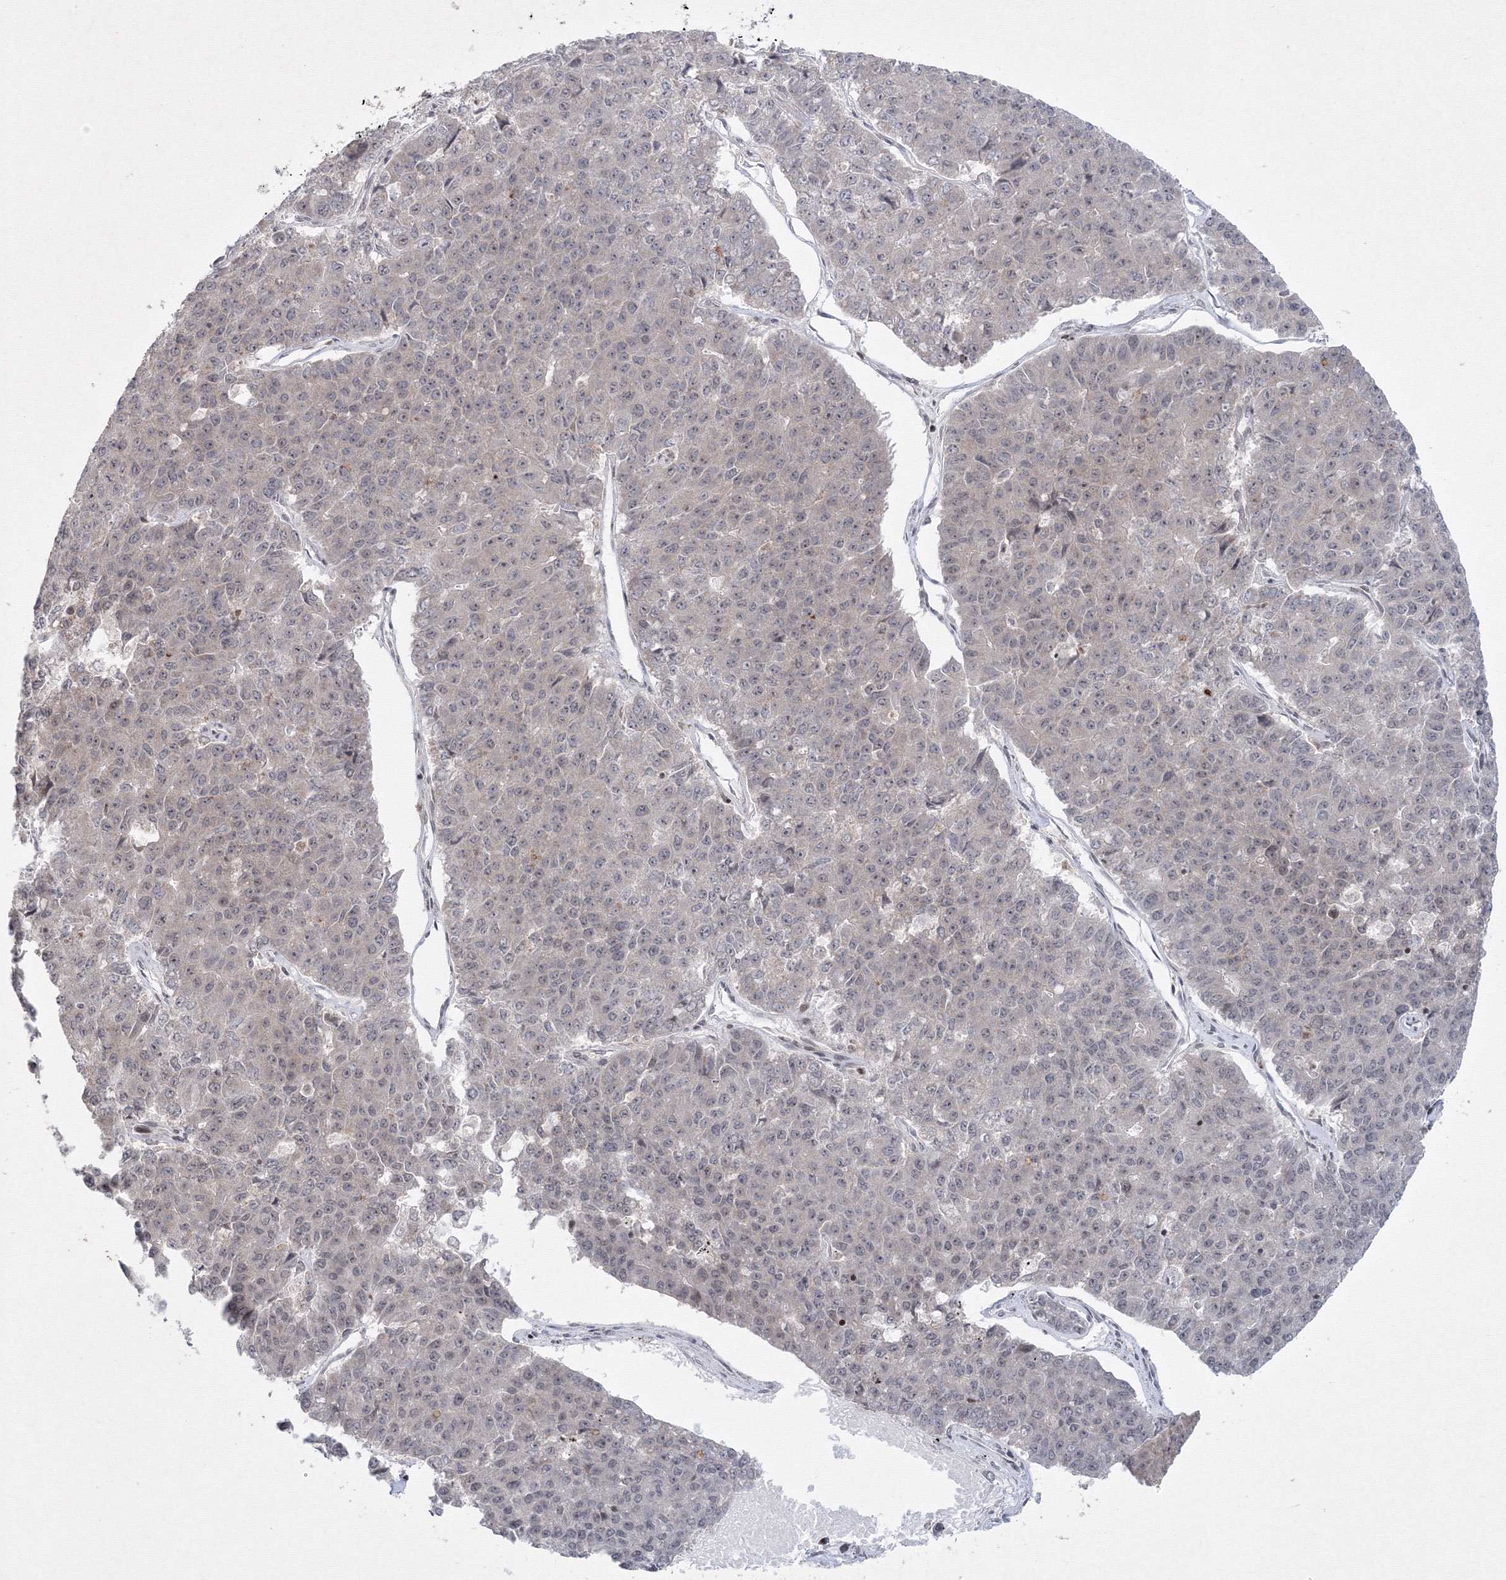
{"staining": {"intensity": "weak", "quantity": "<25%", "location": "nuclear"}, "tissue": "pancreatic cancer", "cell_type": "Tumor cells", "image_type": "cancer", "snomed": [{"axis": "morphology", "description": "Adenocarcinoma, NOS"}, {"axis": "topography", "description": "Pancreas"}], "caption": "A high-resolution photomicrograph shows IHC staining of pancreatic cancer, which displays no significant expression in tumor cells.", "gene": "MKRN2", "patient": {"sex": "male", "age": 50}}